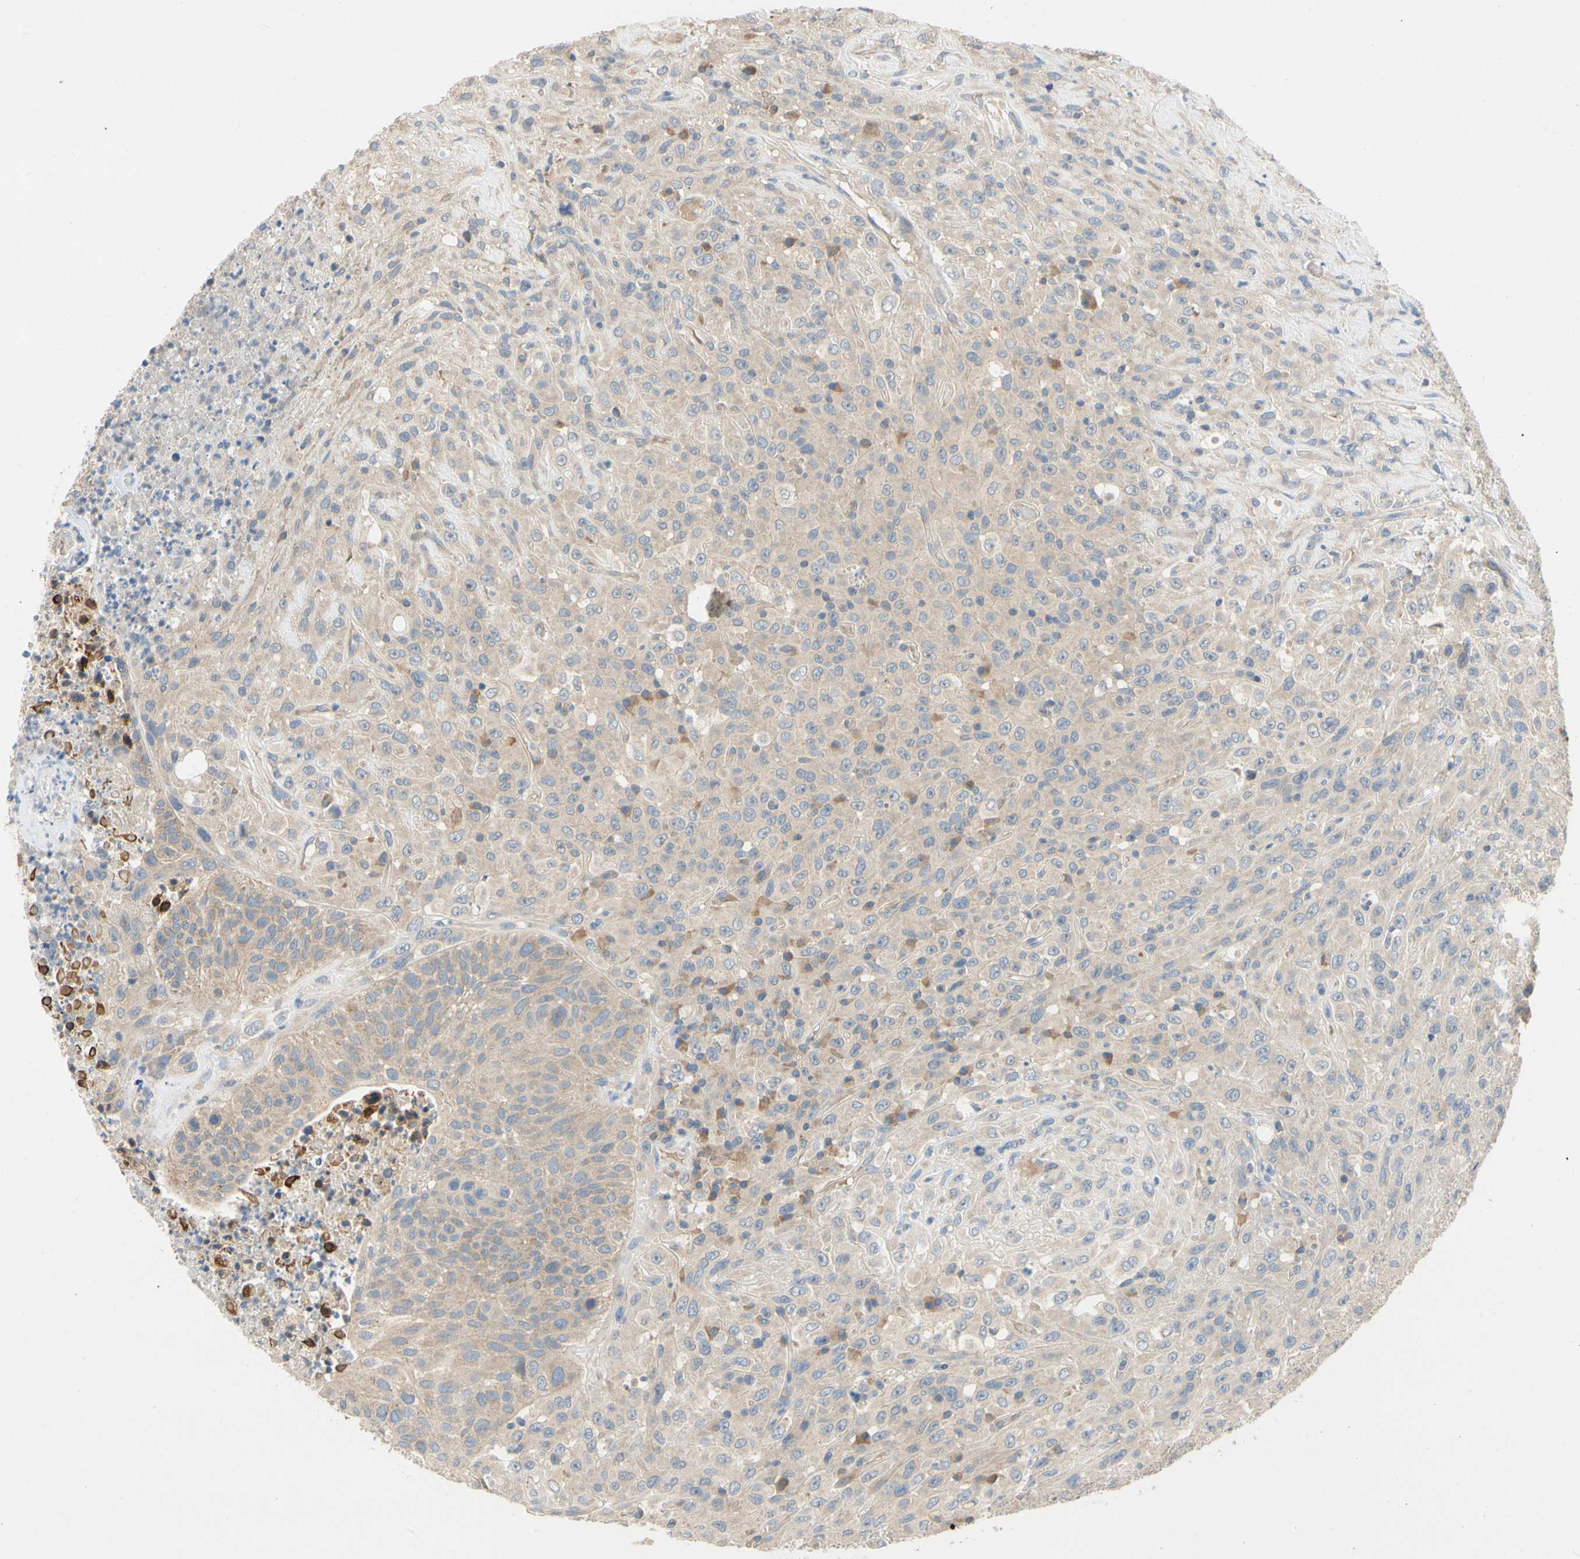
{"staining": {"intensity": "weak", "quantity": ">75%", "location": "cytoplasmic/membranous"}, "tissue": "urothelial cancer", "cell_type": "Tumor cells", "image_type": "cancer", "snomed": [{"axis": "morphology", "description": "Urothelial carcinoma, High grade"}, {"axis": "topography", "description": "Urinary bladder"}], "caption": "Immunohistochemistry (IHC) photomicrograph of urothelial cancer stained for a protein (brown), which demonstrates low levels of weak cytoplasmic/membranous staining in about >75% of tumor cells.", "gene": "KLHDC8B", "patient": {"sex": "male", "age": 66}}